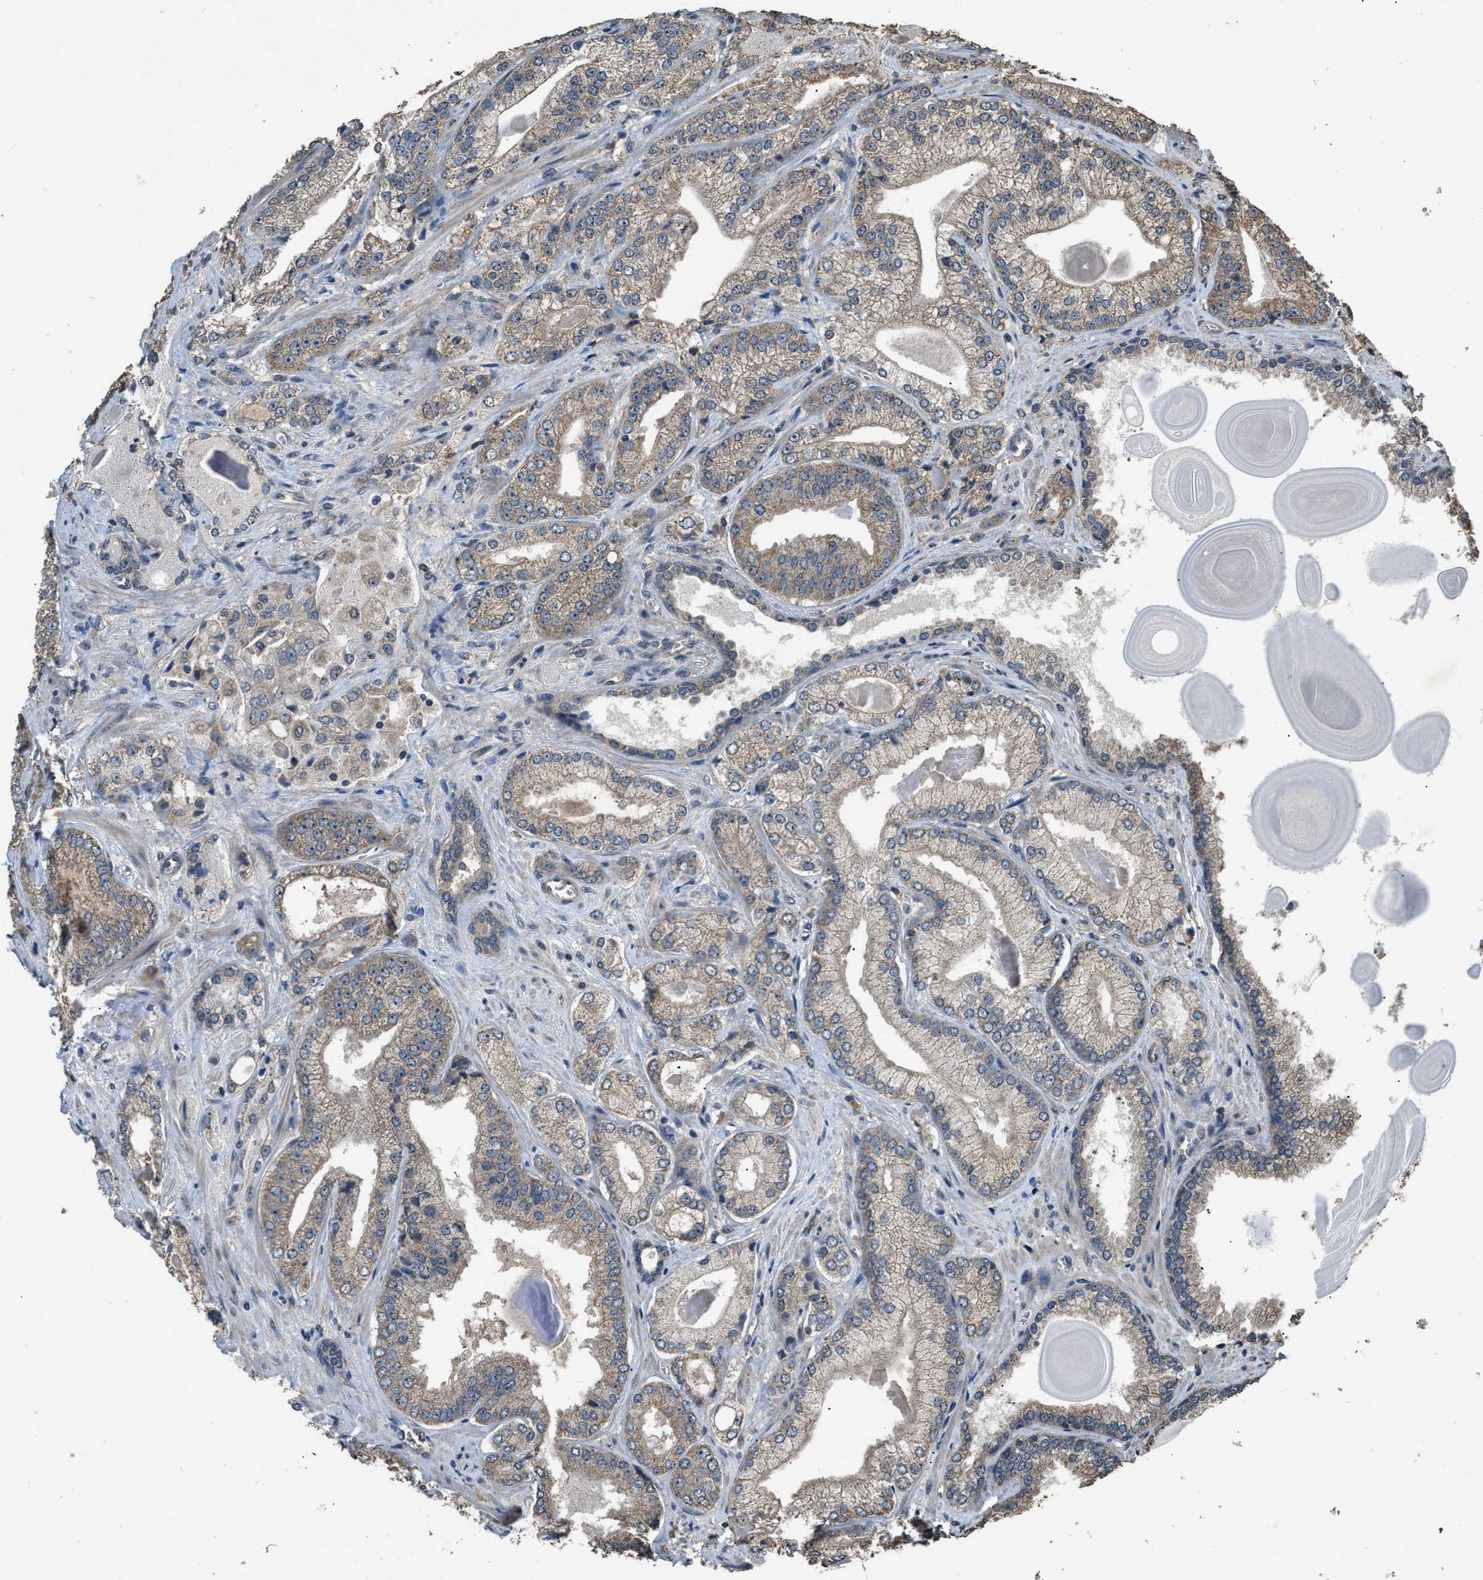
{"staining": {"intensity": "weak", "quantity": ">75%", "location": "cytoplasmic/membranous"}, "tissue": "prostate cancer", "cell_type": "Tumor cells", "image_type": "cancer", "snomed": [{"axis": "morphology", "description": "Adenocarcinoma, Low grade"}, {"axis": "topography", "description": "Prostate"}], "caption": "Weak cytoplasmic/membranous expression is appreciated in approximately >75% of tumor cells in prostate cancer.", "gene": "DENND6B", "patient": {"sex": "male", "age": 65}}